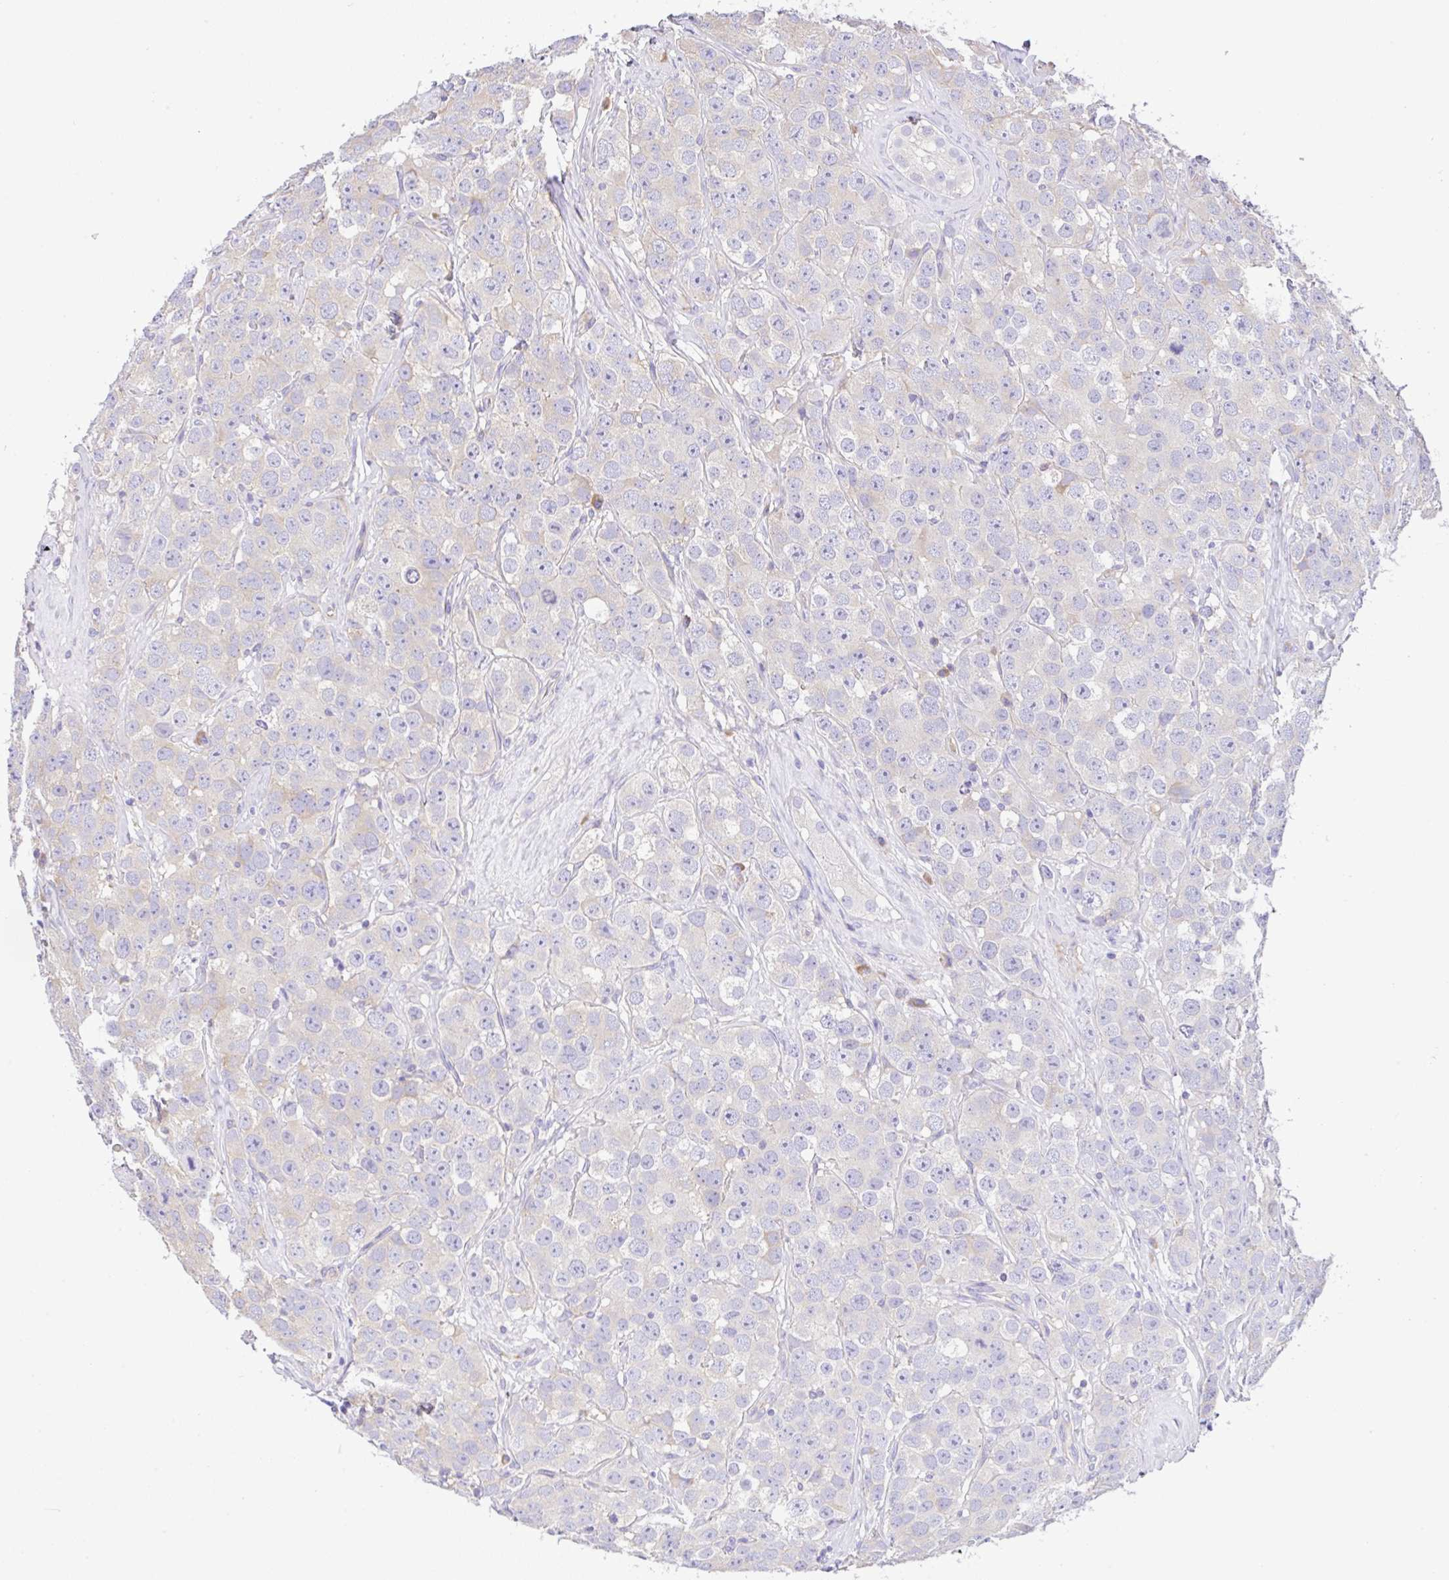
{"staining": {"intensity": "weak", "quantity": "<25%", "location": "cytoplasmic/membranous"}, "tissue": "testis cancer", "cell_type": "Tumor cells", "image_type": "cancer", "snomed": [{"axis": "morphology", "description": "Seminoma, NOS"}, {"axis": "topography", "description": "Testis"}], "caption": "Immunohistochemistry (IHC) micrograph of human testis cancer stained for a protein (brown), which displays no expression in tumor cells. (Brightfield microscopy of DAB immunohistochemistry (IHC) at high magnification).", "gene": "GFPT2", "patient": {"sex": "male", "age": 28}}